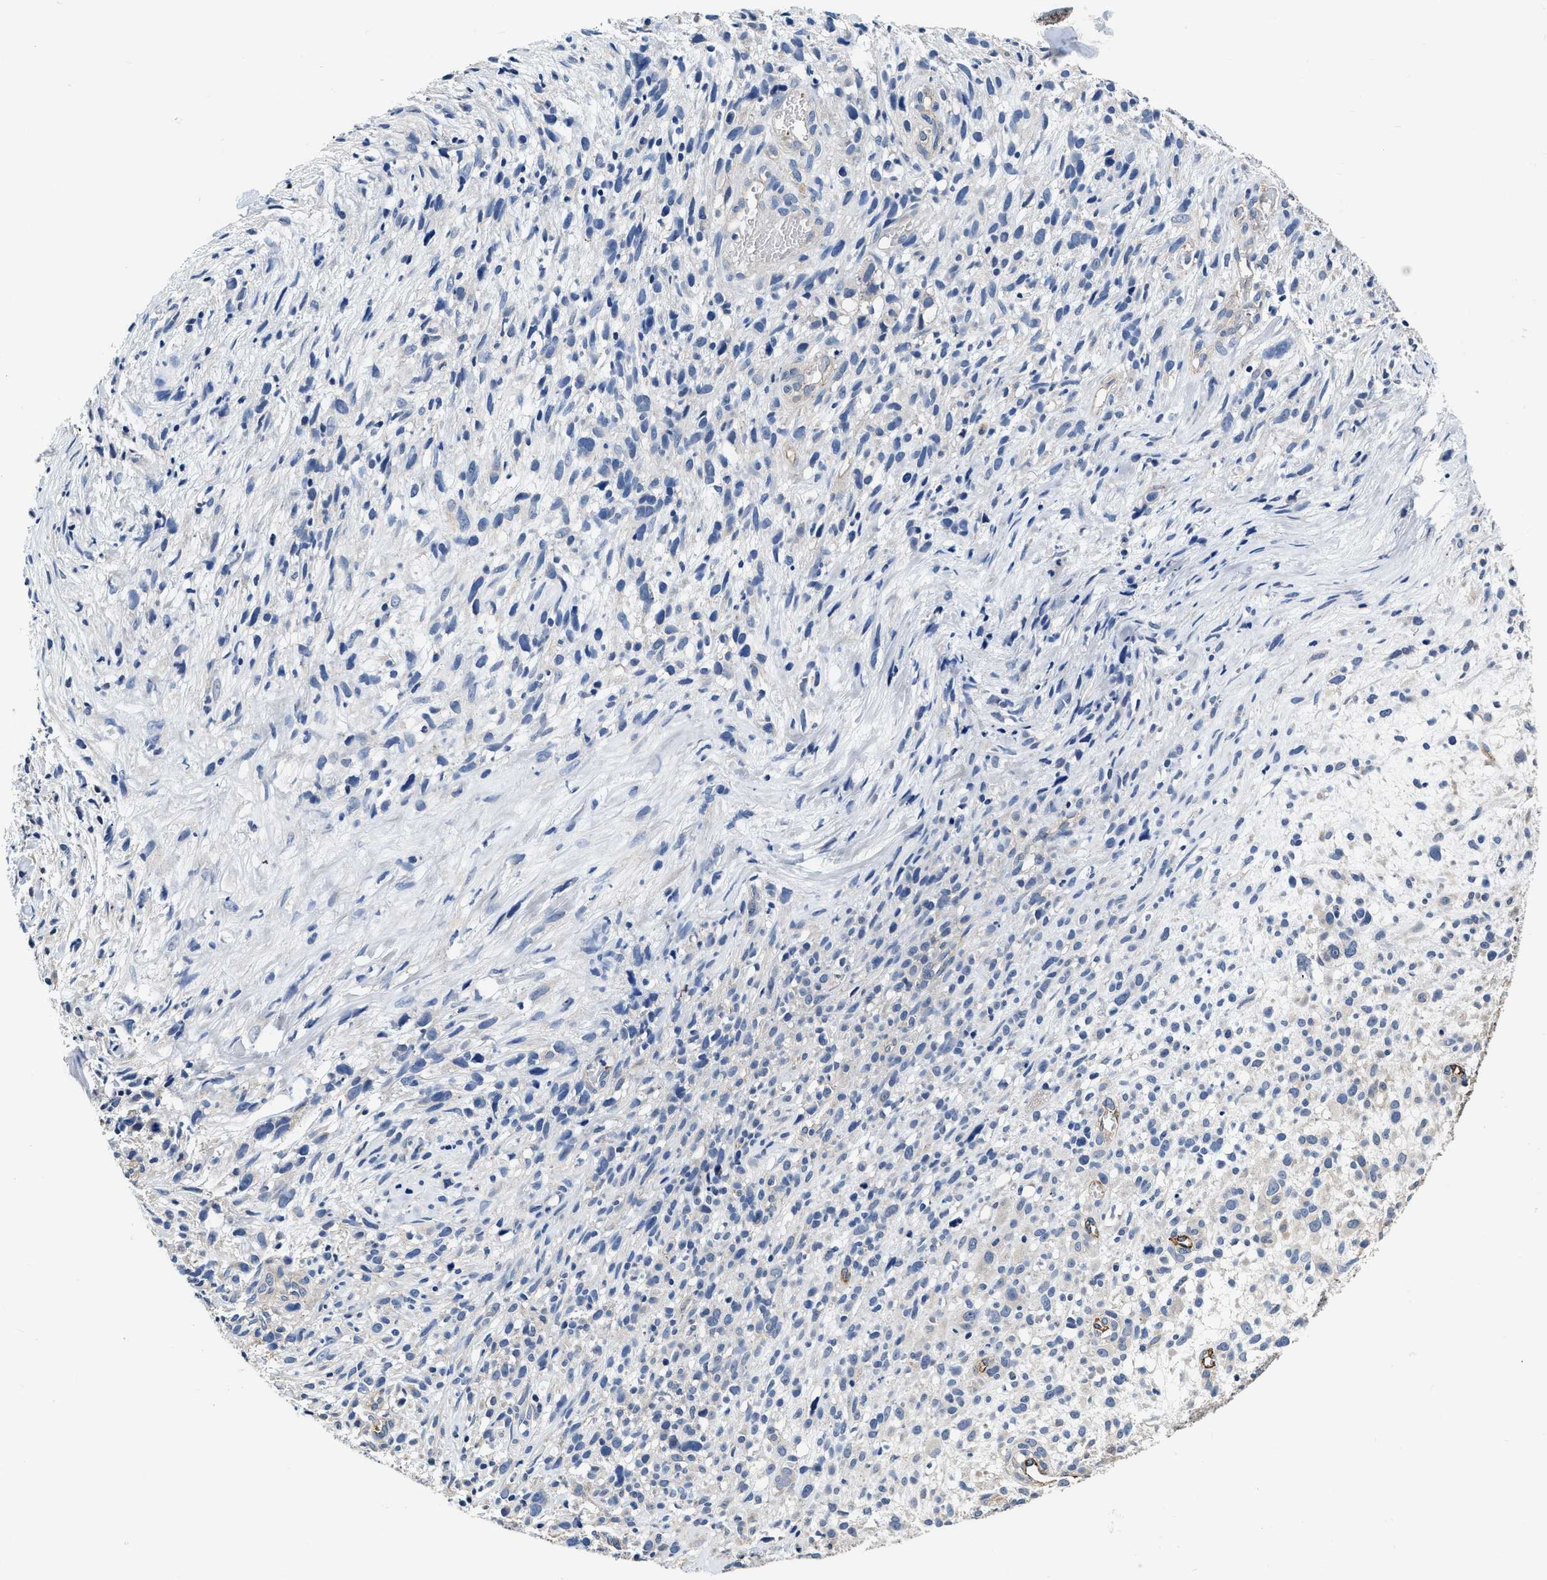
{"staining": {"intensity": "negative", "quantity": "none", "location": "none"}, "tissue": "melanoma", "cell_type": "Tumor cells", "image_type": "cancer", "snomed": [{"axis": "morphology", "description": "Malignant melanoma, NOS"}, {"axis": "topography", "description": "Skin"}], "caption": "Micrograph shows no significant protein expression in tumor cells of melanoma.", "gene": "C22orf42", "patient": {"sex": "female", "age": 55}}